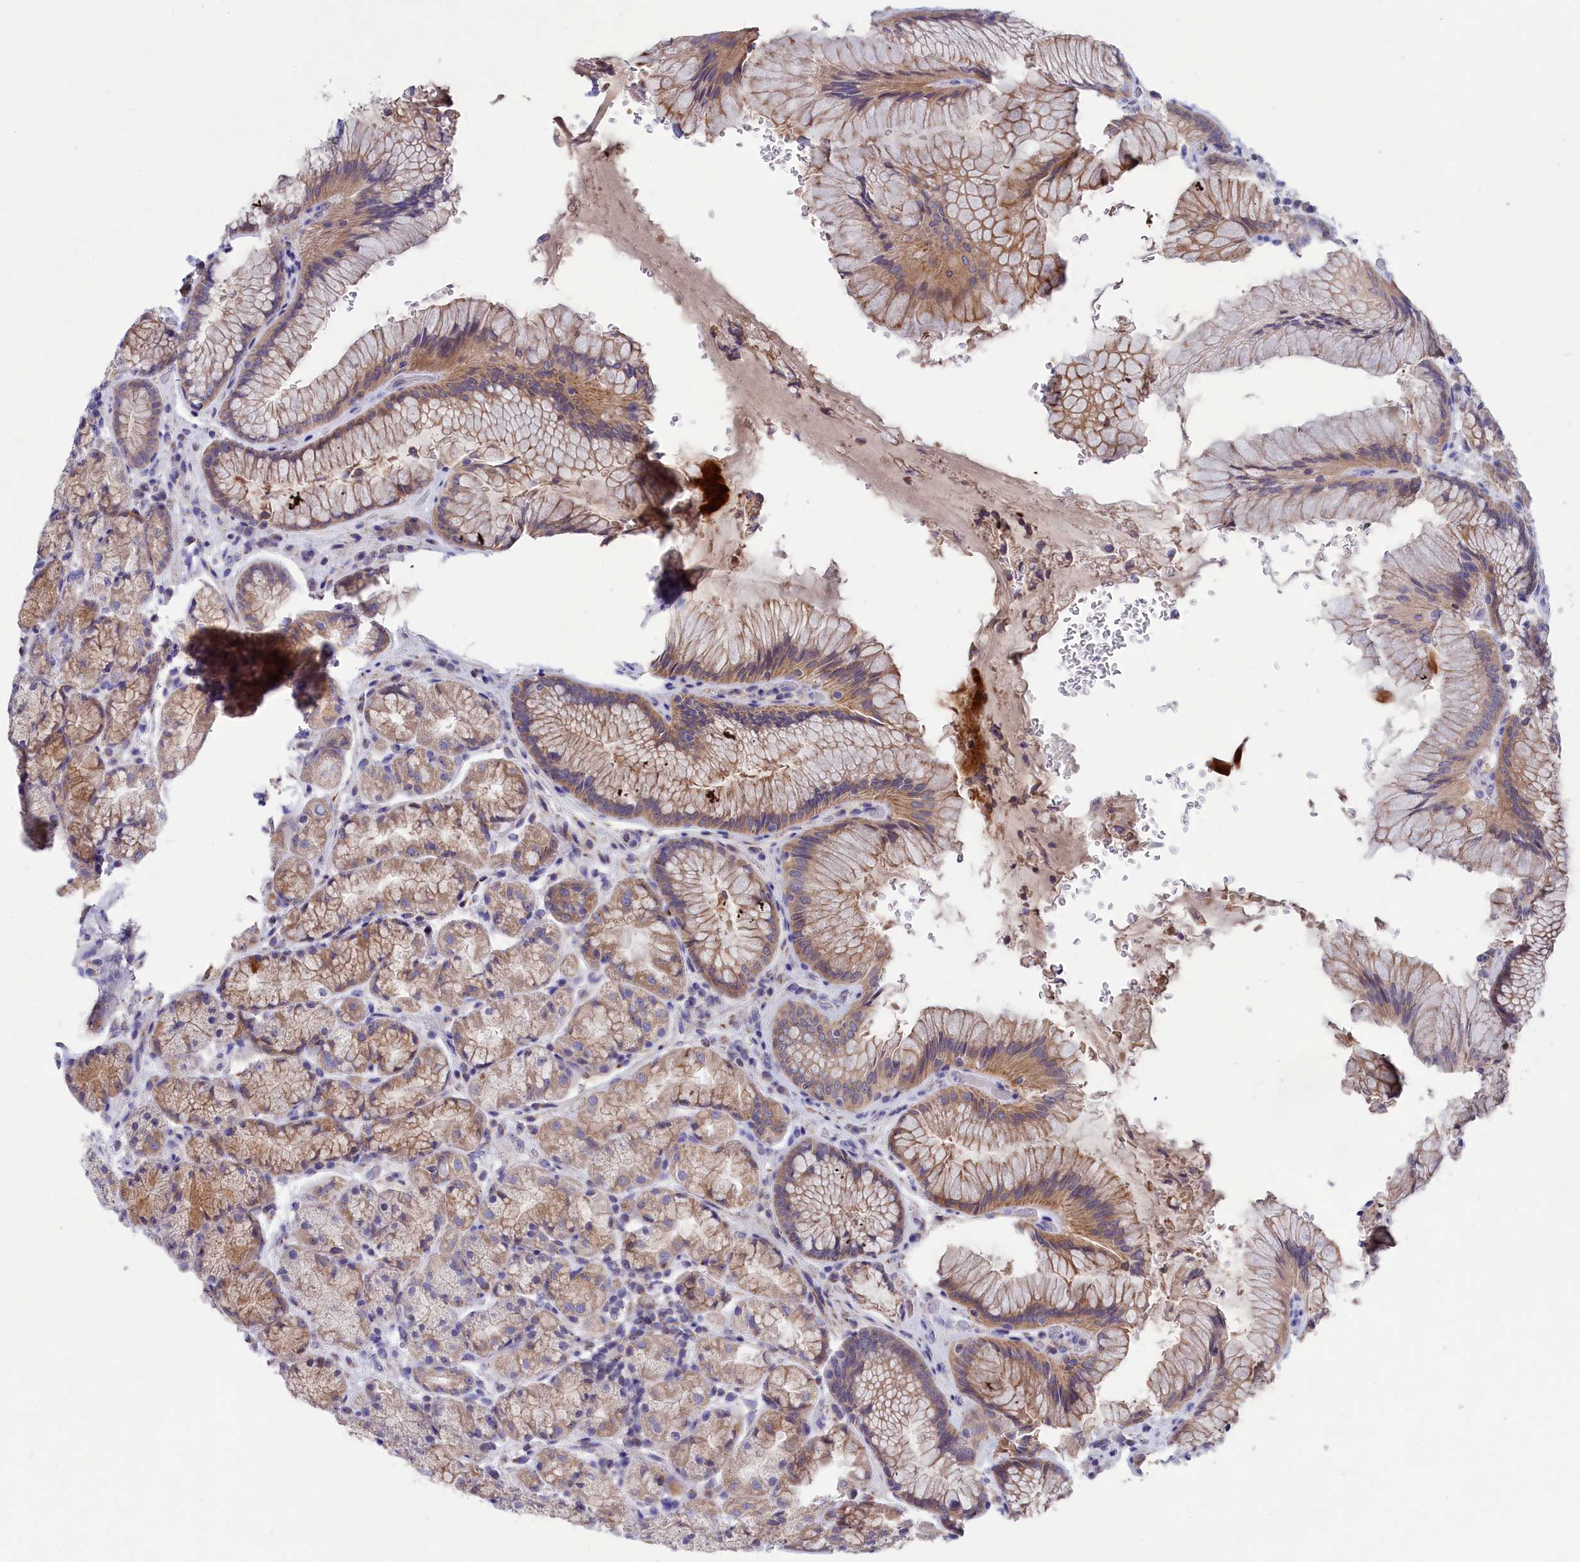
{"staining": {"intensity": "moderate", "quantity": "25%-75%", "location": "cytoplasmic/membranous"}, "tissue": "stomach", "cell_type": "Glandular cells", "image_type": "normal", "snomed": [{"axis": "morphology", "description": "Normal tissue, NOS"}, {"axis": "topography", "description": "Stomach"}], "caption": "Immunohistochemistry (DAB) staining of unremarkable human stomach exhibits moderate cytoplasmic/membranous protein positivity in about 25%-75% of glandular cells. The protein of interest is stained brown, and the nuclei are stained in blue (DAB IHC with brightfield microscopy, high magnification).", "gene": "PRDM12", "patient": {"sex": "male", "age": 63}}